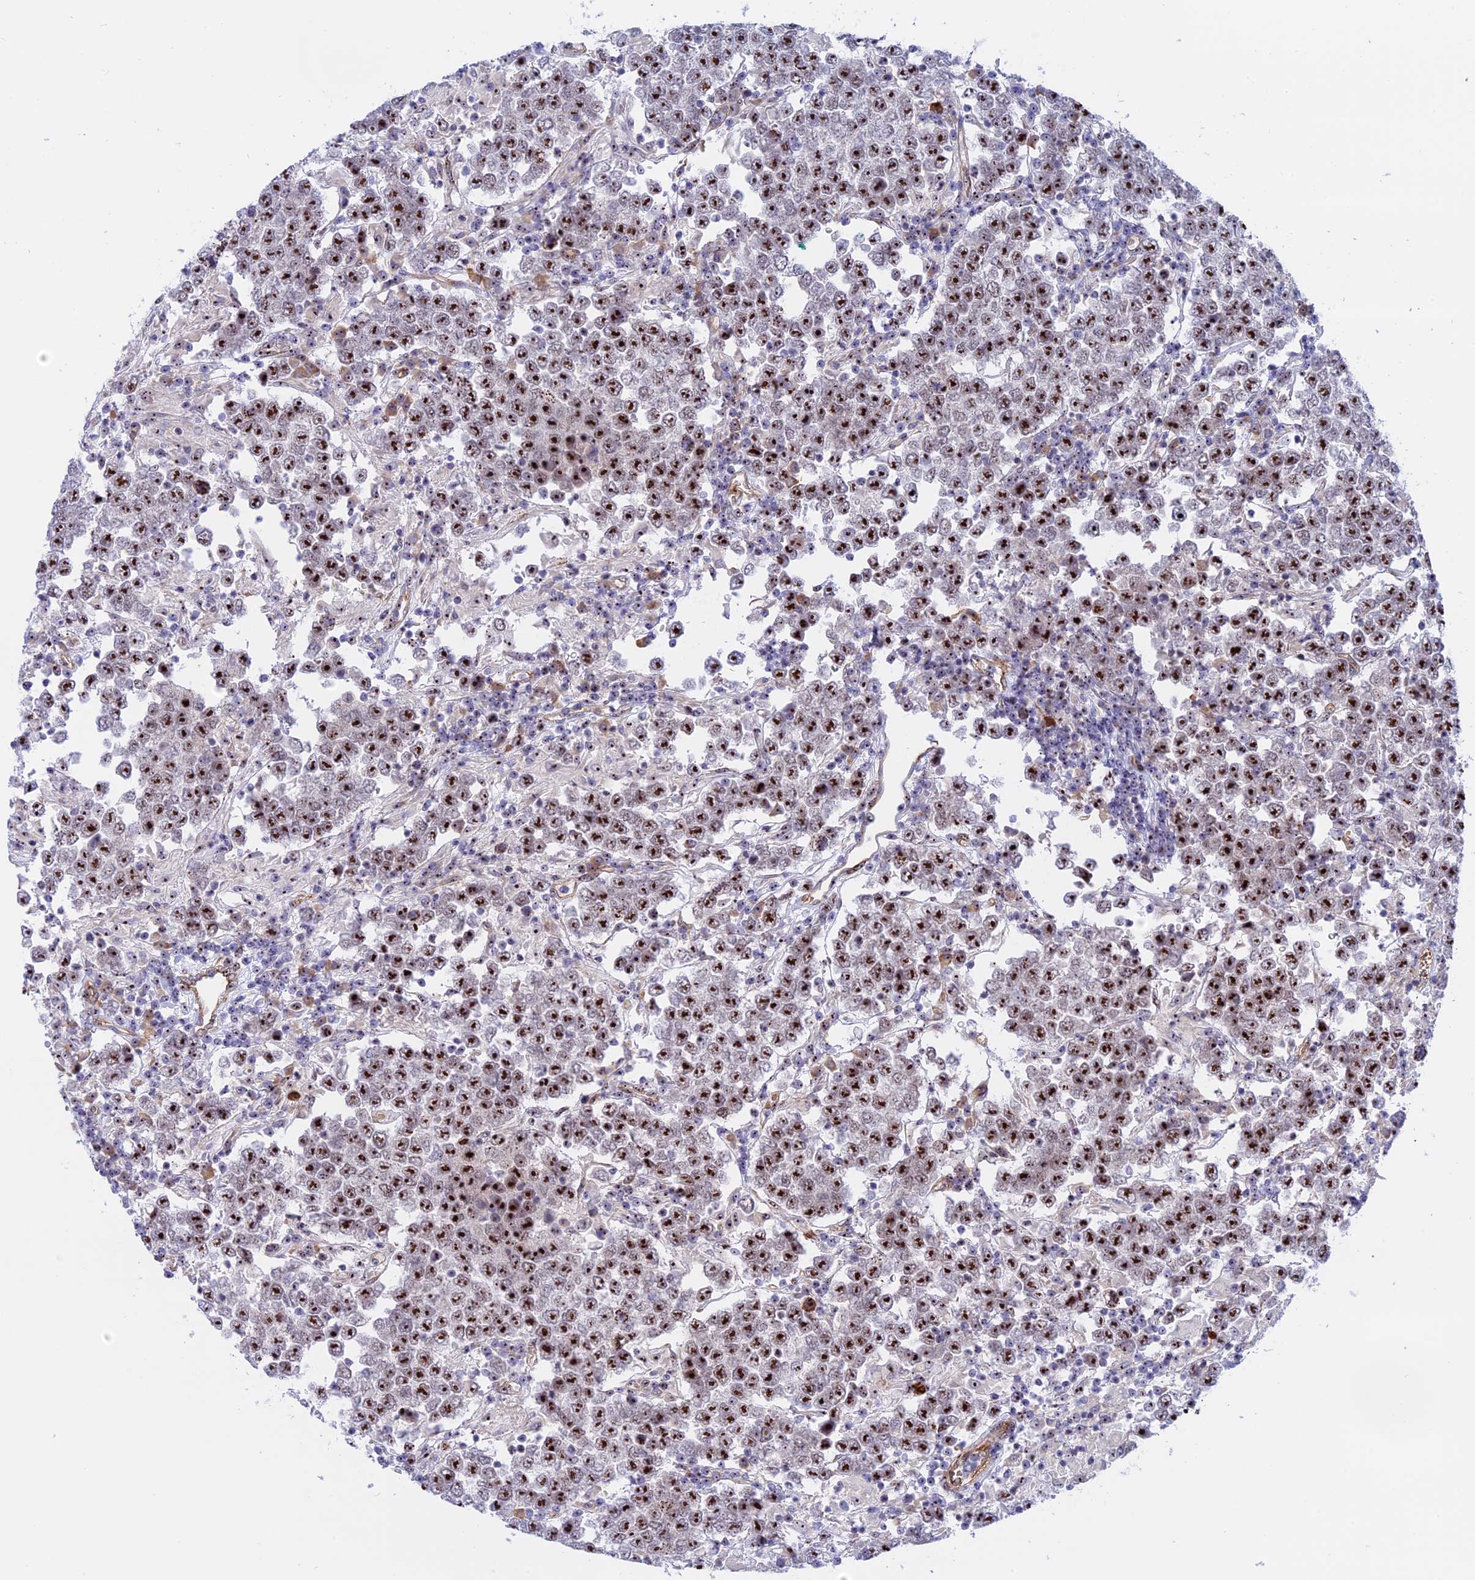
{"staining": {"intensity": "strong", "quantity": ">75%", "location": "nuclear"}, "tissue": "testis cancer", "cell_type": "Tumor cells", "image_type": "cancer", "snomed": [{"axis": "morphology", "description": "Normal tissue, NOS"}, {"axis": "morphology", "description": "Urothelial carcinoma, High grade"}, {"axis": "morphology", "description": "Seminoma, NOS"}, {"axis": "morphology", "description": "Carcinoma, Embryonal, NOS"}, {"axis": "topography", "description": "Urinary bladder"}, {"axis": "topography", "description": "Testis"}], "caption": "This is a micrograph of immunohistochemistry (IHC) staining of urothelial carcinoma (high-grade) (testis), which shows strong expression in the nuclear of tumor cells.", "gene": "DBNDD1", "patient": {"sex": "male", "age": 41}}